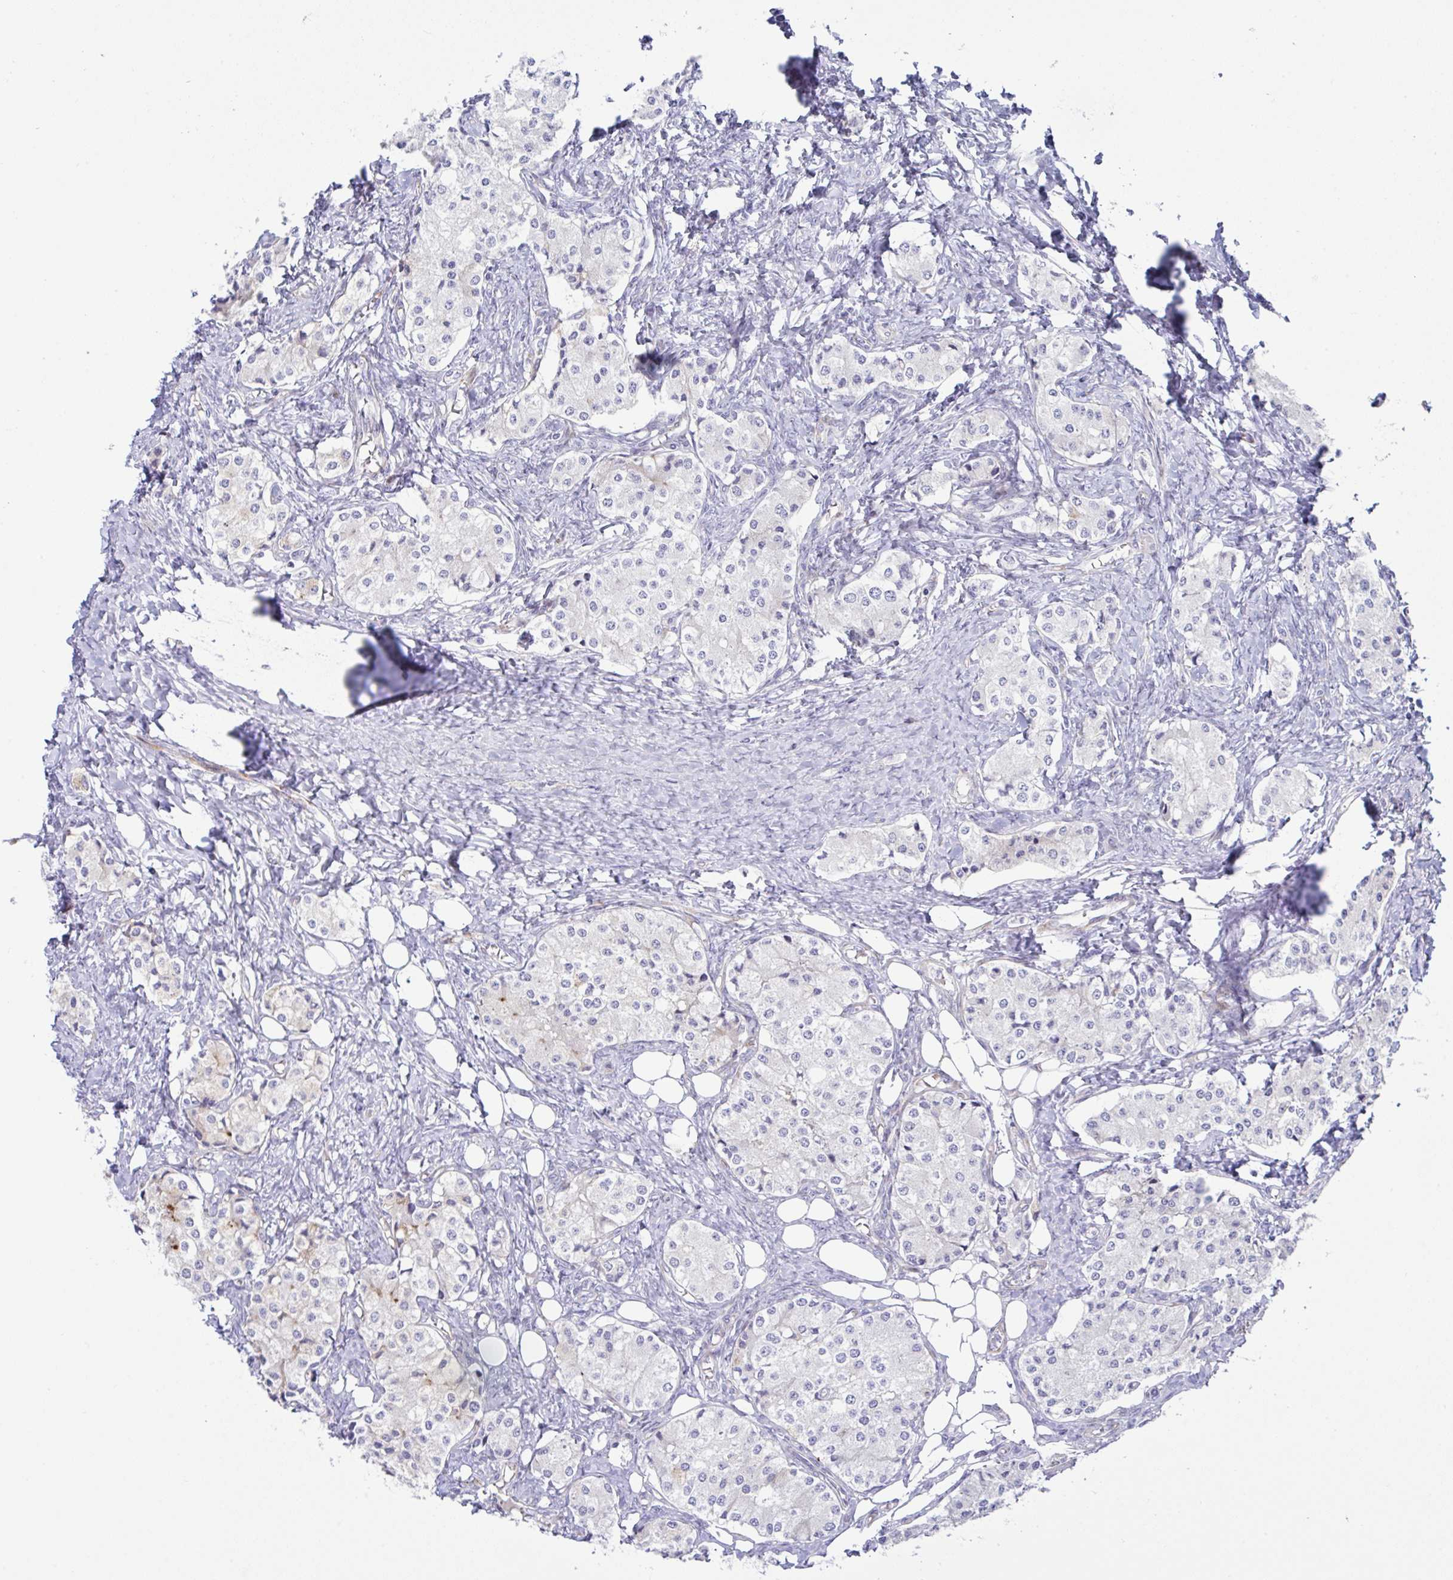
{"staining": {"intensity": "negative", "quantity": "none", "location": "none"}, "tissue": "carcinoid", "cell_type": "Tumor cells", "image_type": "cancer", "snomed": [{"axis": "morphology", "description": "Carcinoid, malignant, NOS"}, {"axis": "topography", "description": "Colon"}], "caption": "This is an immunohistochemistry histopathology image of carcinoid. There is no expression in tumor cells.", "gene": "ZNF713", "patient": {"sex": "female", "age": 52}}